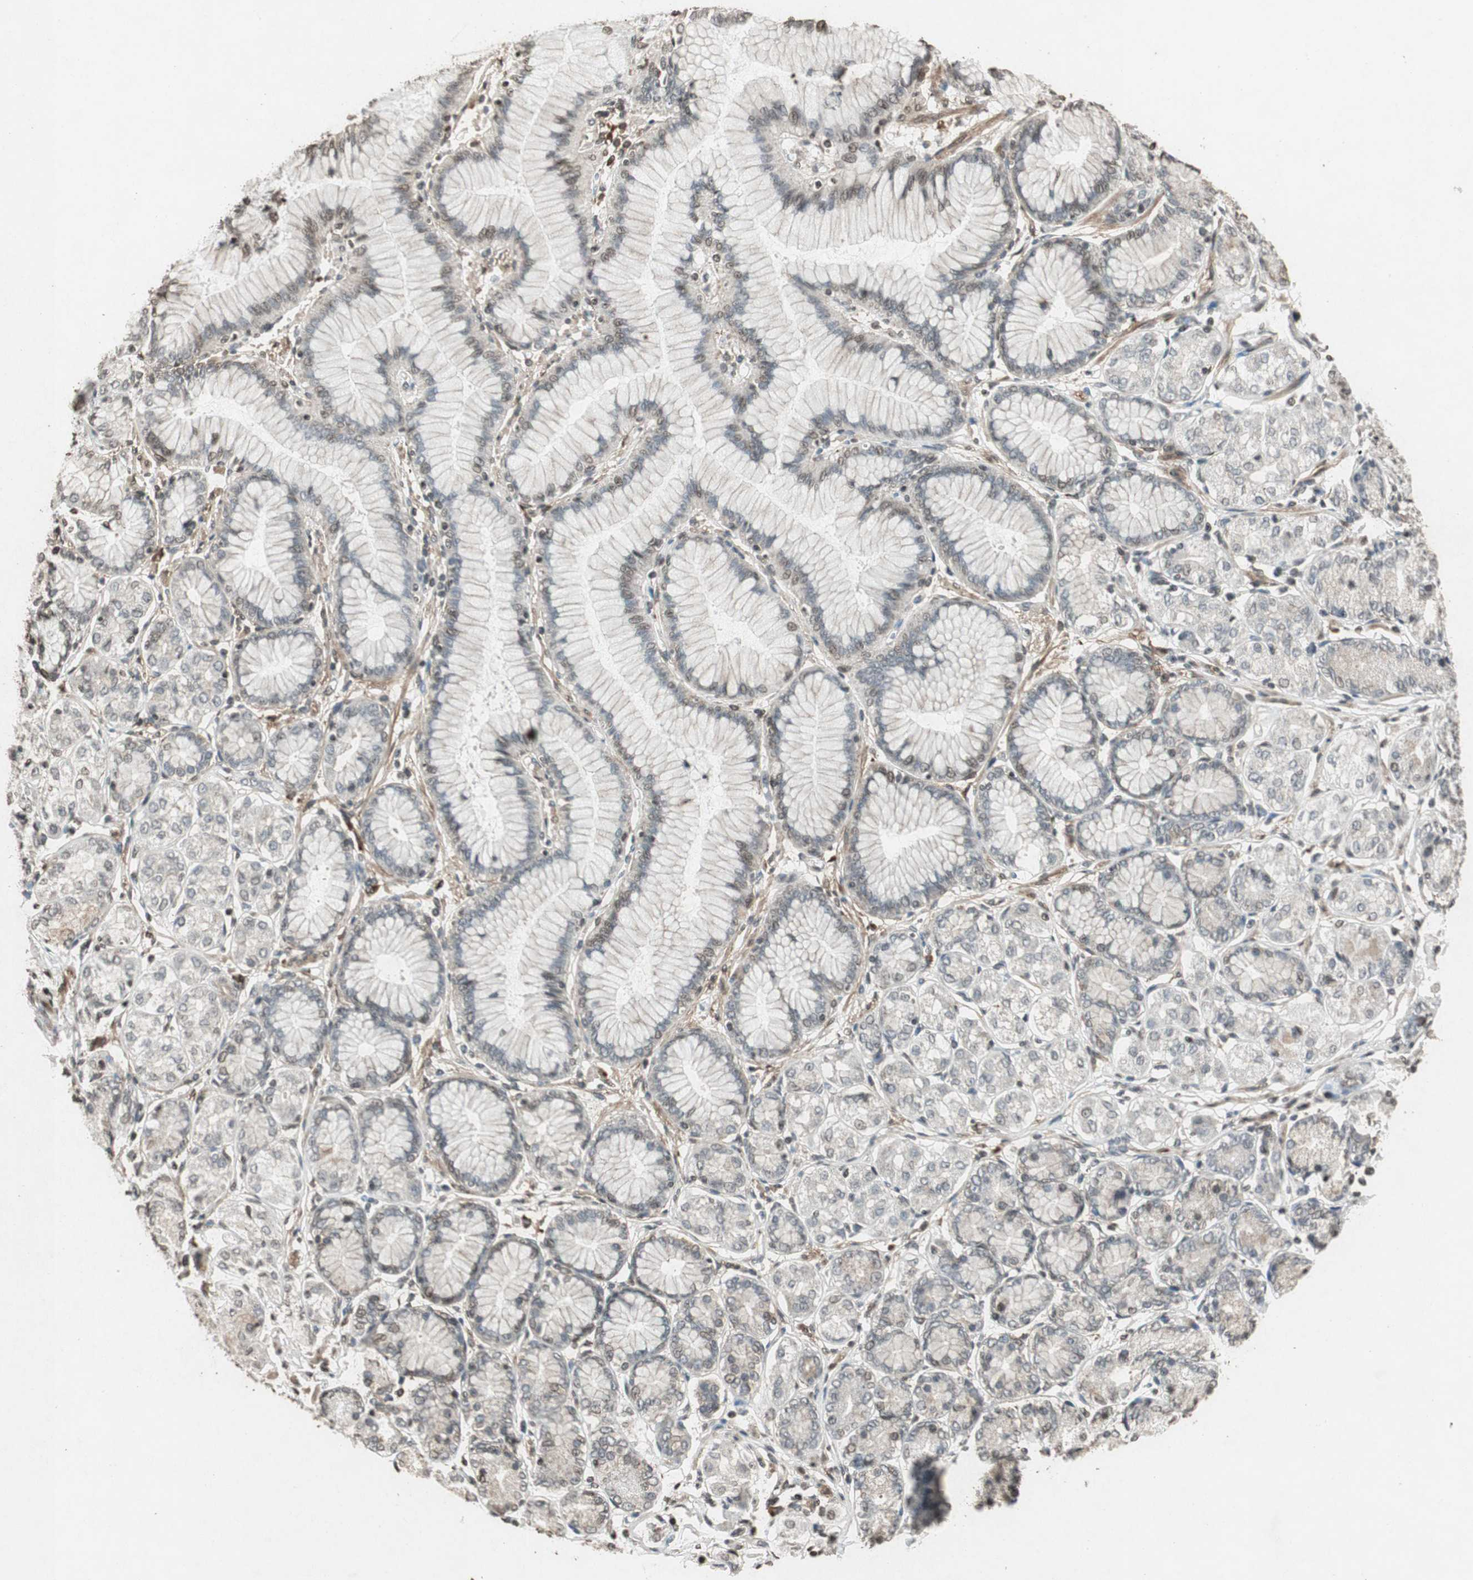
{"staining": {"intensity": "weak", "quantity": "25%-75%", "location": "nuclear"}, "tissue": "stomach cancer", "cell_type": "Tumor cells", "image_type": "cancer", "snomed": [{"axis": "morphology", "description": "Normal tissue, NOS"}, {"axis": "morphology", "description": "Adenocarcinoma, NOS"}, {"axis": "topography", "description": "Stomach, upper"}, {"axis": "topography", "description": "Stomach"}], "caption": "This is a photomicrograph of IHC staining of stomach adenocarcinoma, which shows weak positivity in the nuclear of tumor cells.", "gene": "PRKG1", "patient": {"sex": "female", "age": 65}}